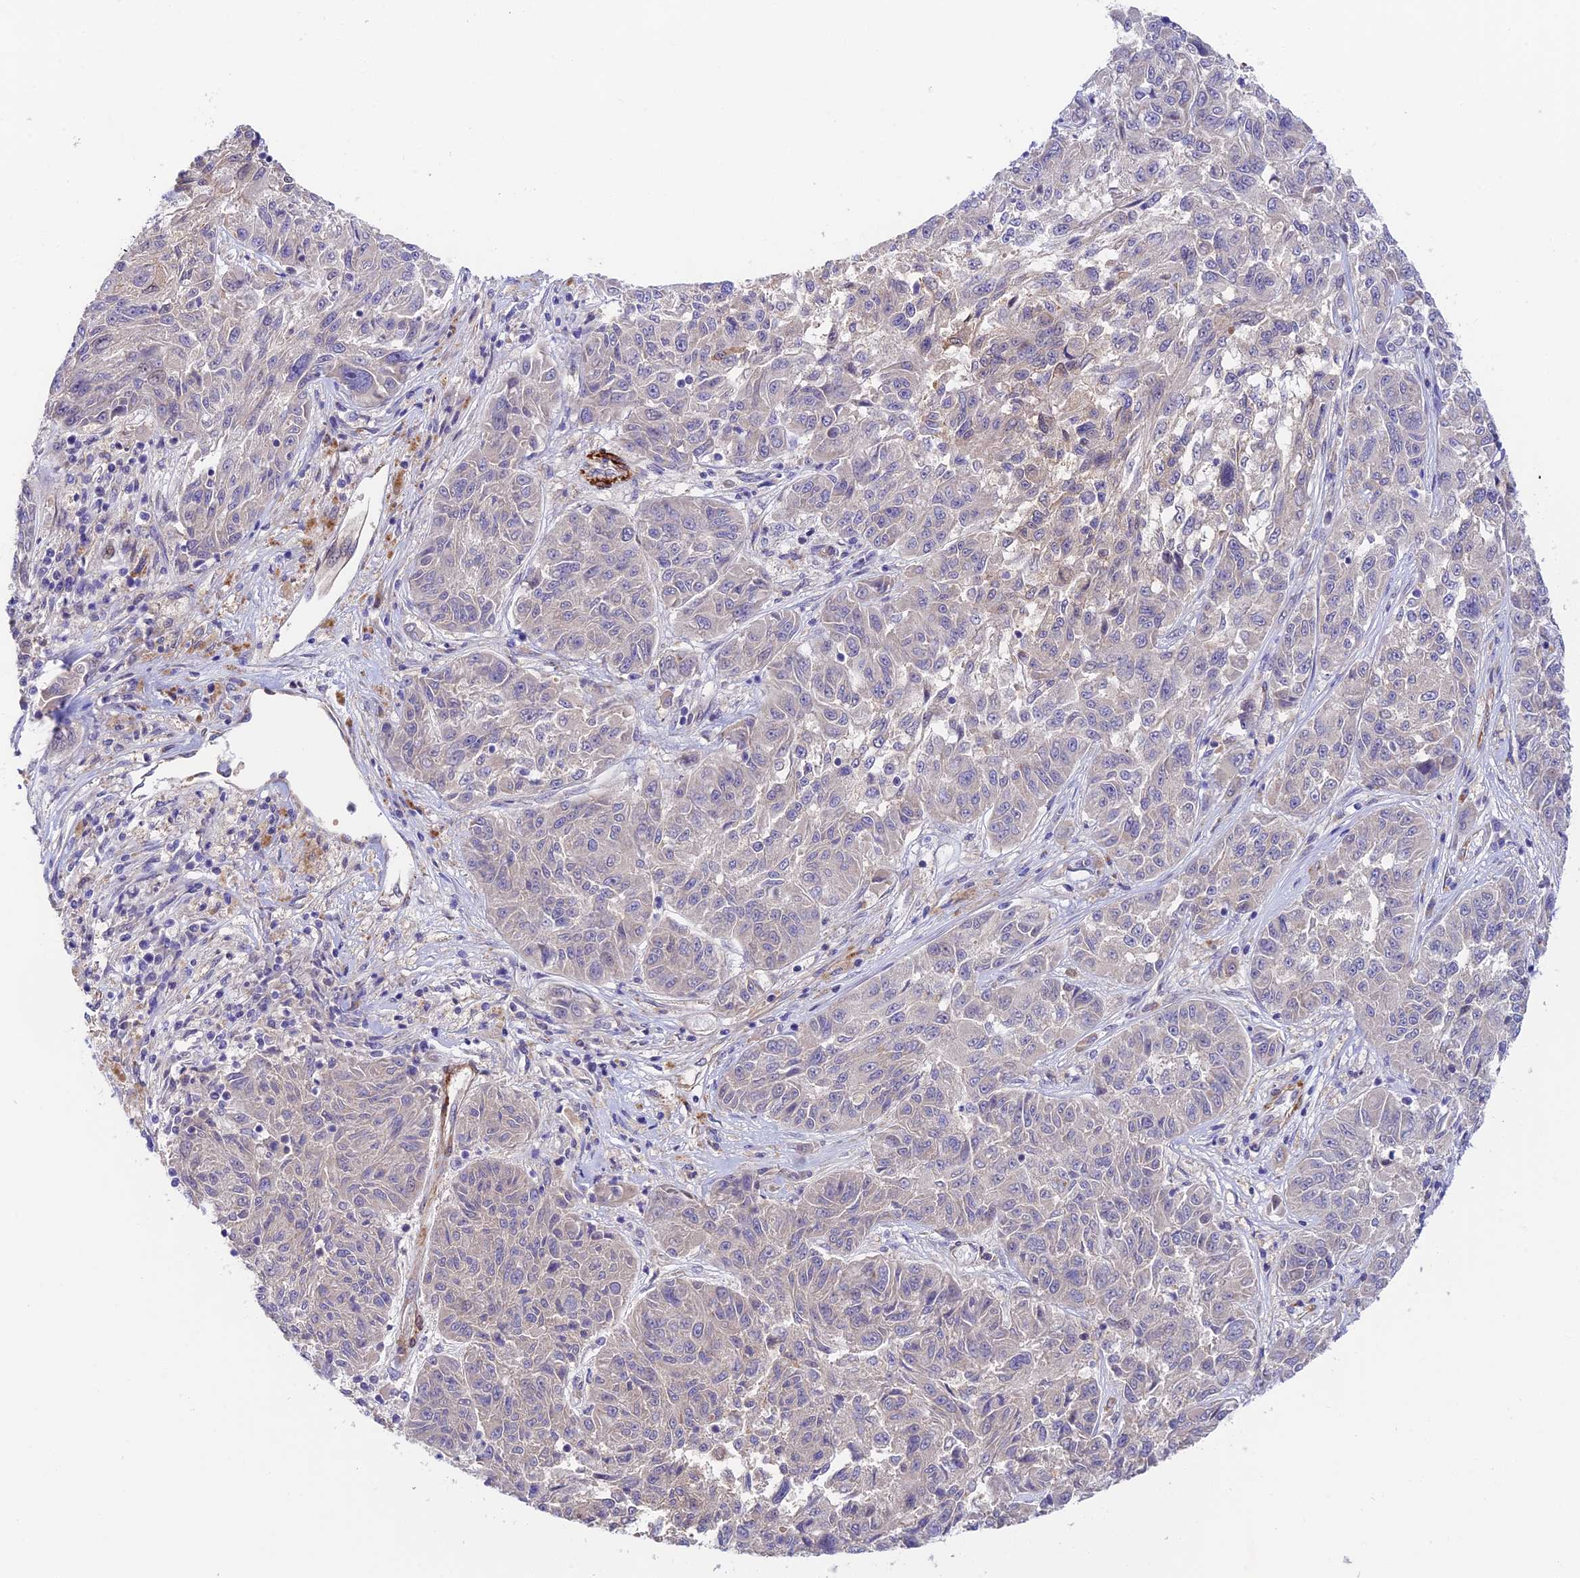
{"staining": {"intensity": "negative", "quantity": "none", "location": "none"}, "tissue": "melanoma", "cell_type": "Tumor cells", "image_type": "cancer", "snomed": [{"axis": "morphology", "description": "Malignant melanoma, NOS"}, {"axis": "topography", "description": "Skin"}], "caption": "Tumor cells are negative for brown protein staining in malignant melanoma.", "gene": "ANKRD50", "patient": {"sex": "male", "age": 53}}